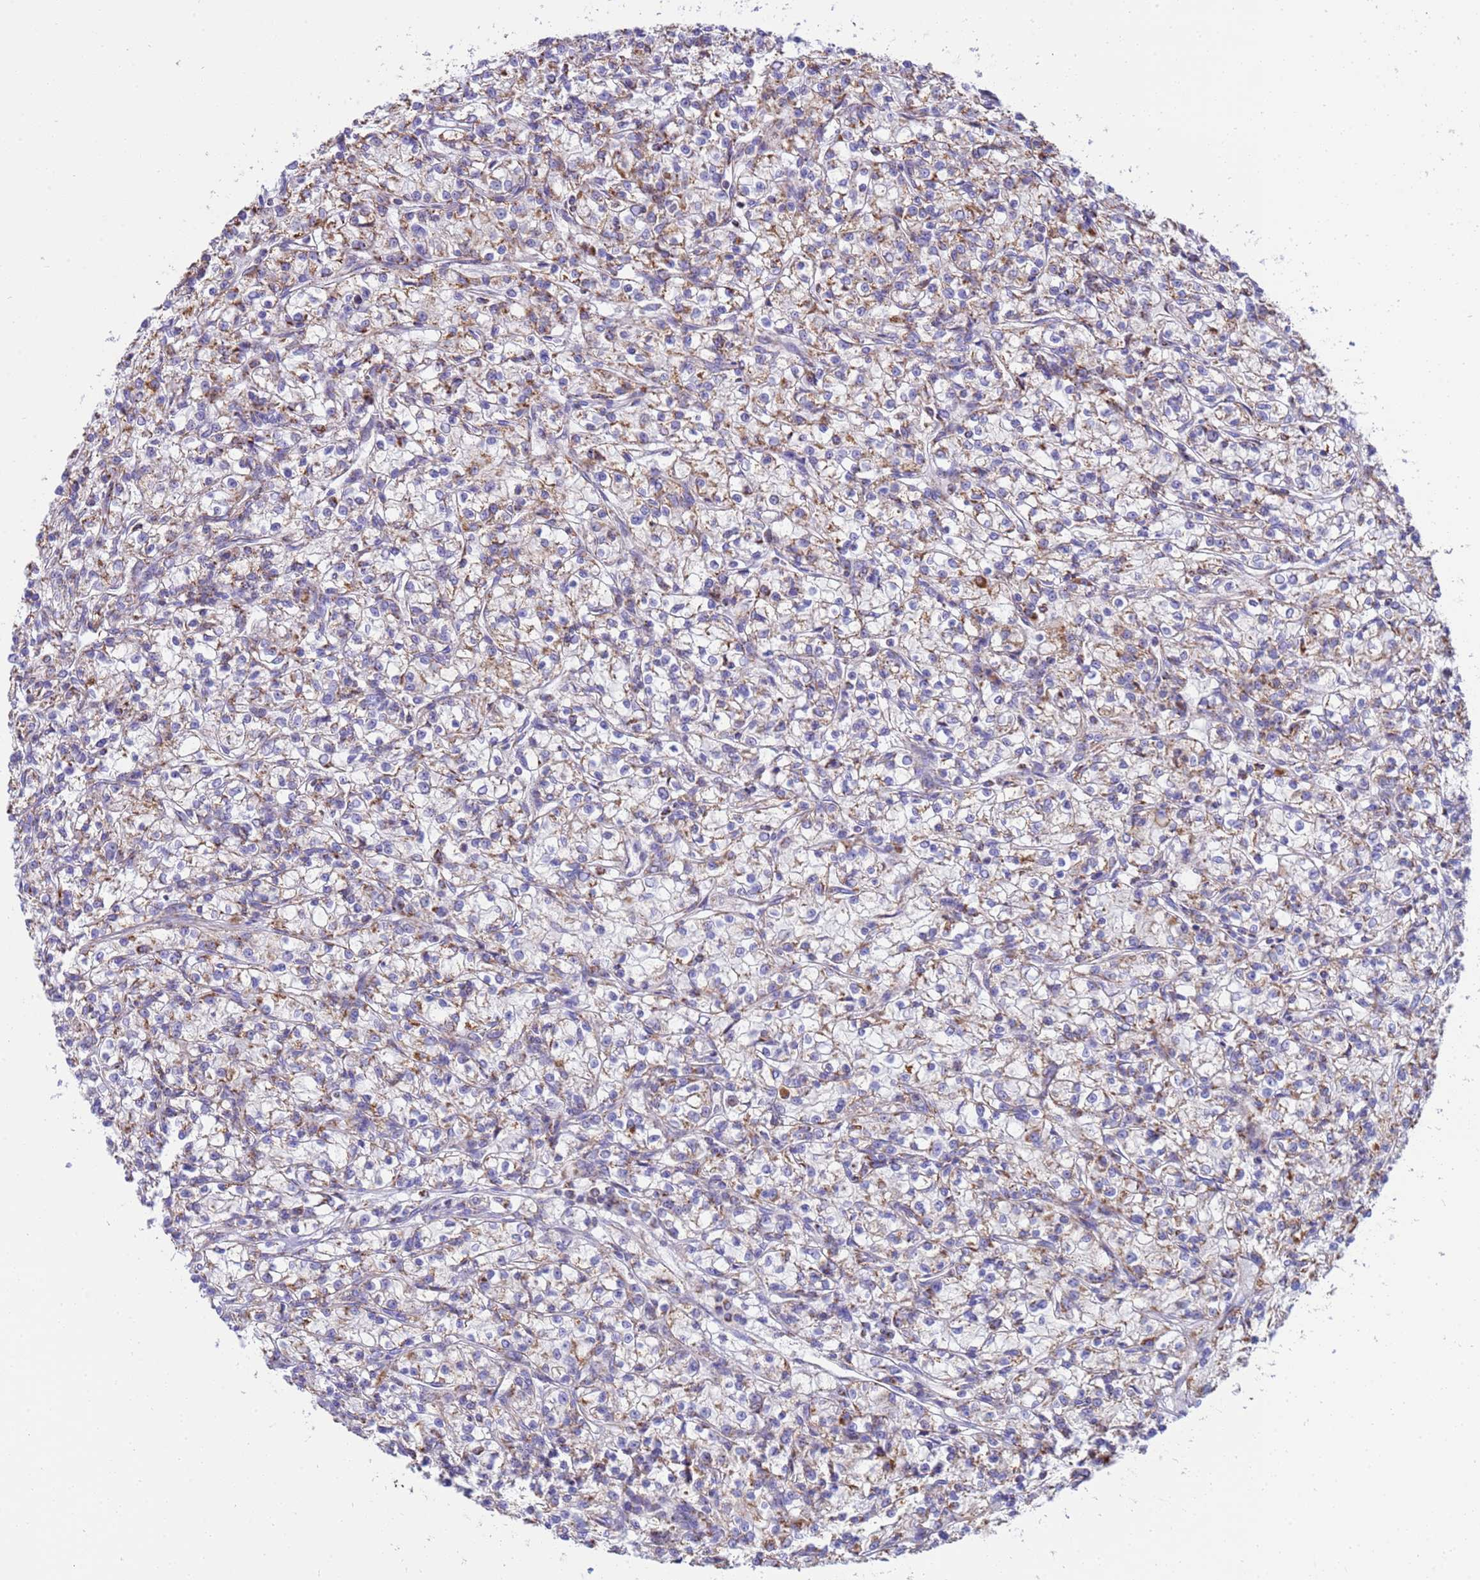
{"staining": {"intensity": "moderate", "quantity": "25%-75%", "location": "cytoplasmic/membranous"}, "tissue": "renal cancer", "cell_type": "Tumor cells", "image_type": "cancer", "snomed": [{"axis": "morphology", "description": "Adenocarcinoma, NOS"}, {"axis": "topography", "description": "Kidney"}], "caption": "This micrograph displays immunohistochemistry (IHC) staining of human renal cancer (adenocarcinoma), with medium moderate cytoplasmic/membranous staining in approximately 25%-75% of tumor cells.", "gene": "RNF165", "patient": {"sex": "female", "age": 59}}